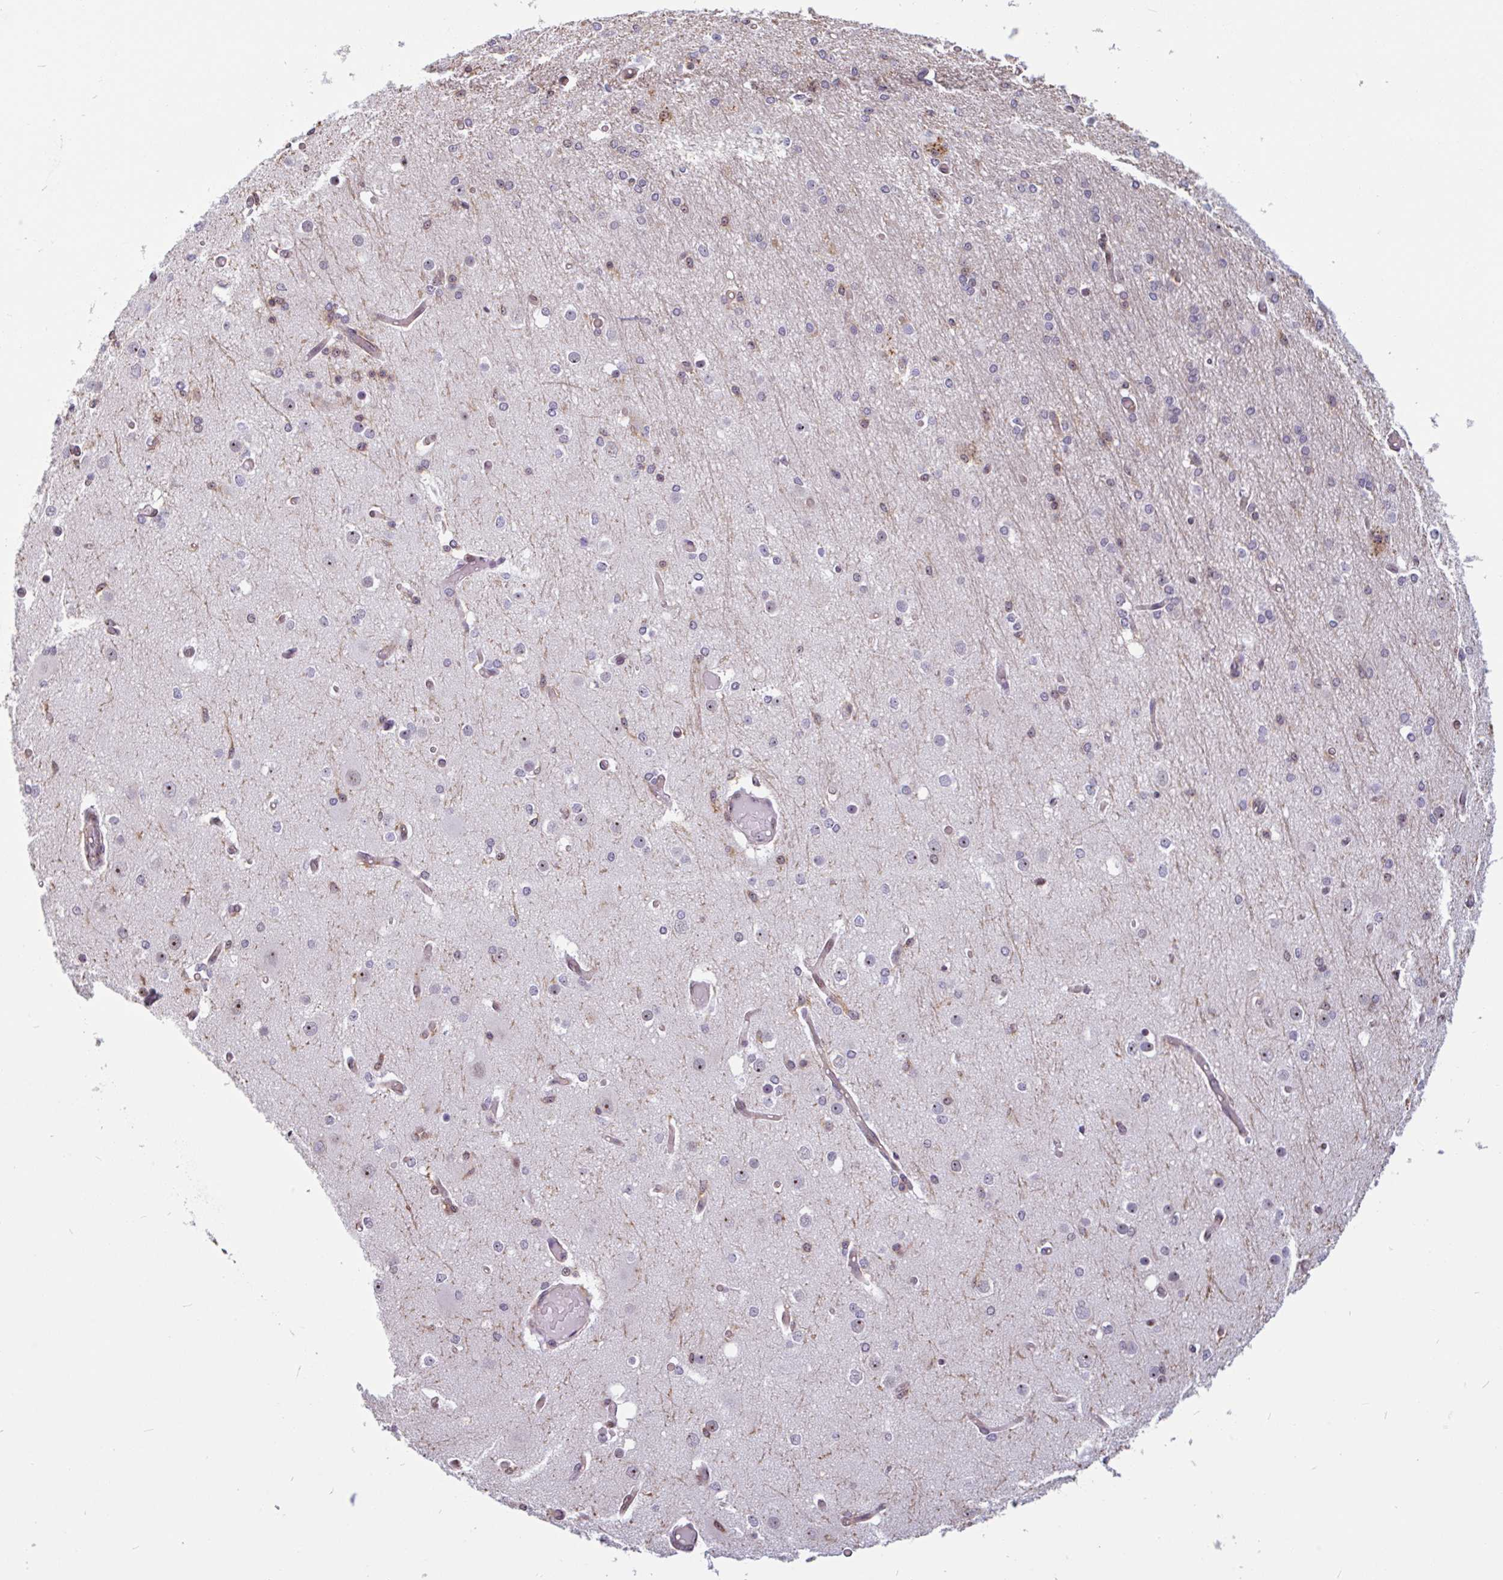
{"staining": {"intensity": "moderate", "quantity": ">75%", "location": "cytoplasmic/membranous"}, "tissue": "cerebral cortex", "cell_type": "Endothelial cells", "image_type": "normal", "snomed": [{"axis": "morphology", "description": "Normal tissue, NOS"}, {"axis": "morphology", "description": "Inflammation, NOS"}, {"axis": "topography", "description": "Cerebral cortex"}], "caption": "Unremarkable cerebral cortex shows moderate cytoplasmic/membranous expression in approximately >75% of endothelial cells, visualized by immunohistochemistry.", "gene": "ZNF689", "patient": {"sex": "male", "age": 6}}